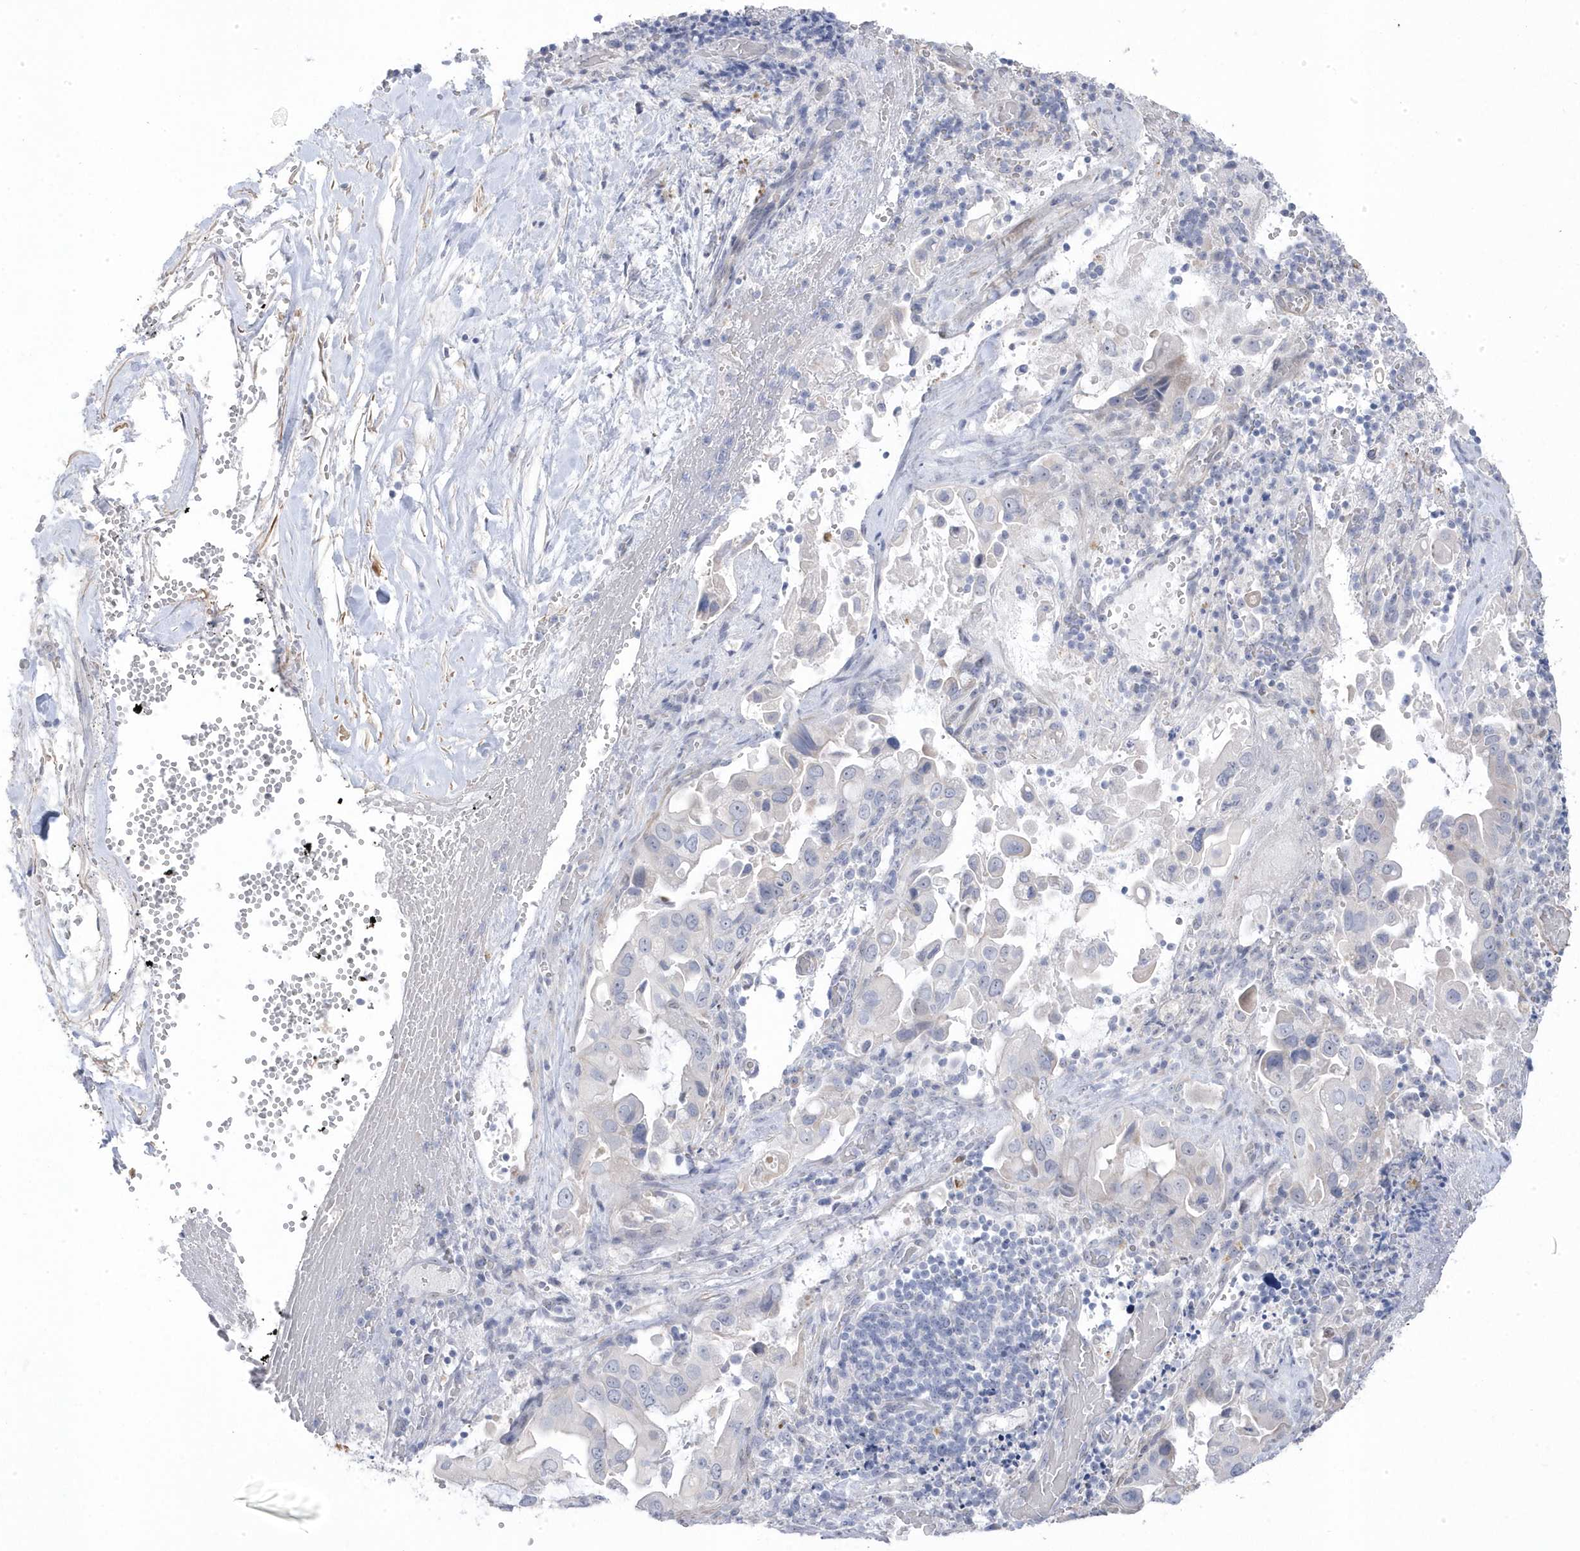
{"staining": {"intensity": "negative", "quantity": "none", "location": "none"}, "tissue": "pancreatic cancer", "cell_type": "Tumor cells", "image_type": "cancer", "snomed": [{"axis": "morphology", "description": "Inflammation, NOS"}, {"axis": "morphology", "description": "Adenocarcinoma, NOS"}, {"axis": "topography", "description": "Pancreas"}], "caption": "A micrograph of human pancreatic cancer is negative for staining in tumor cells.", "gene": "GTPBP6", "patient": {"sex": "female", "age": 56}}